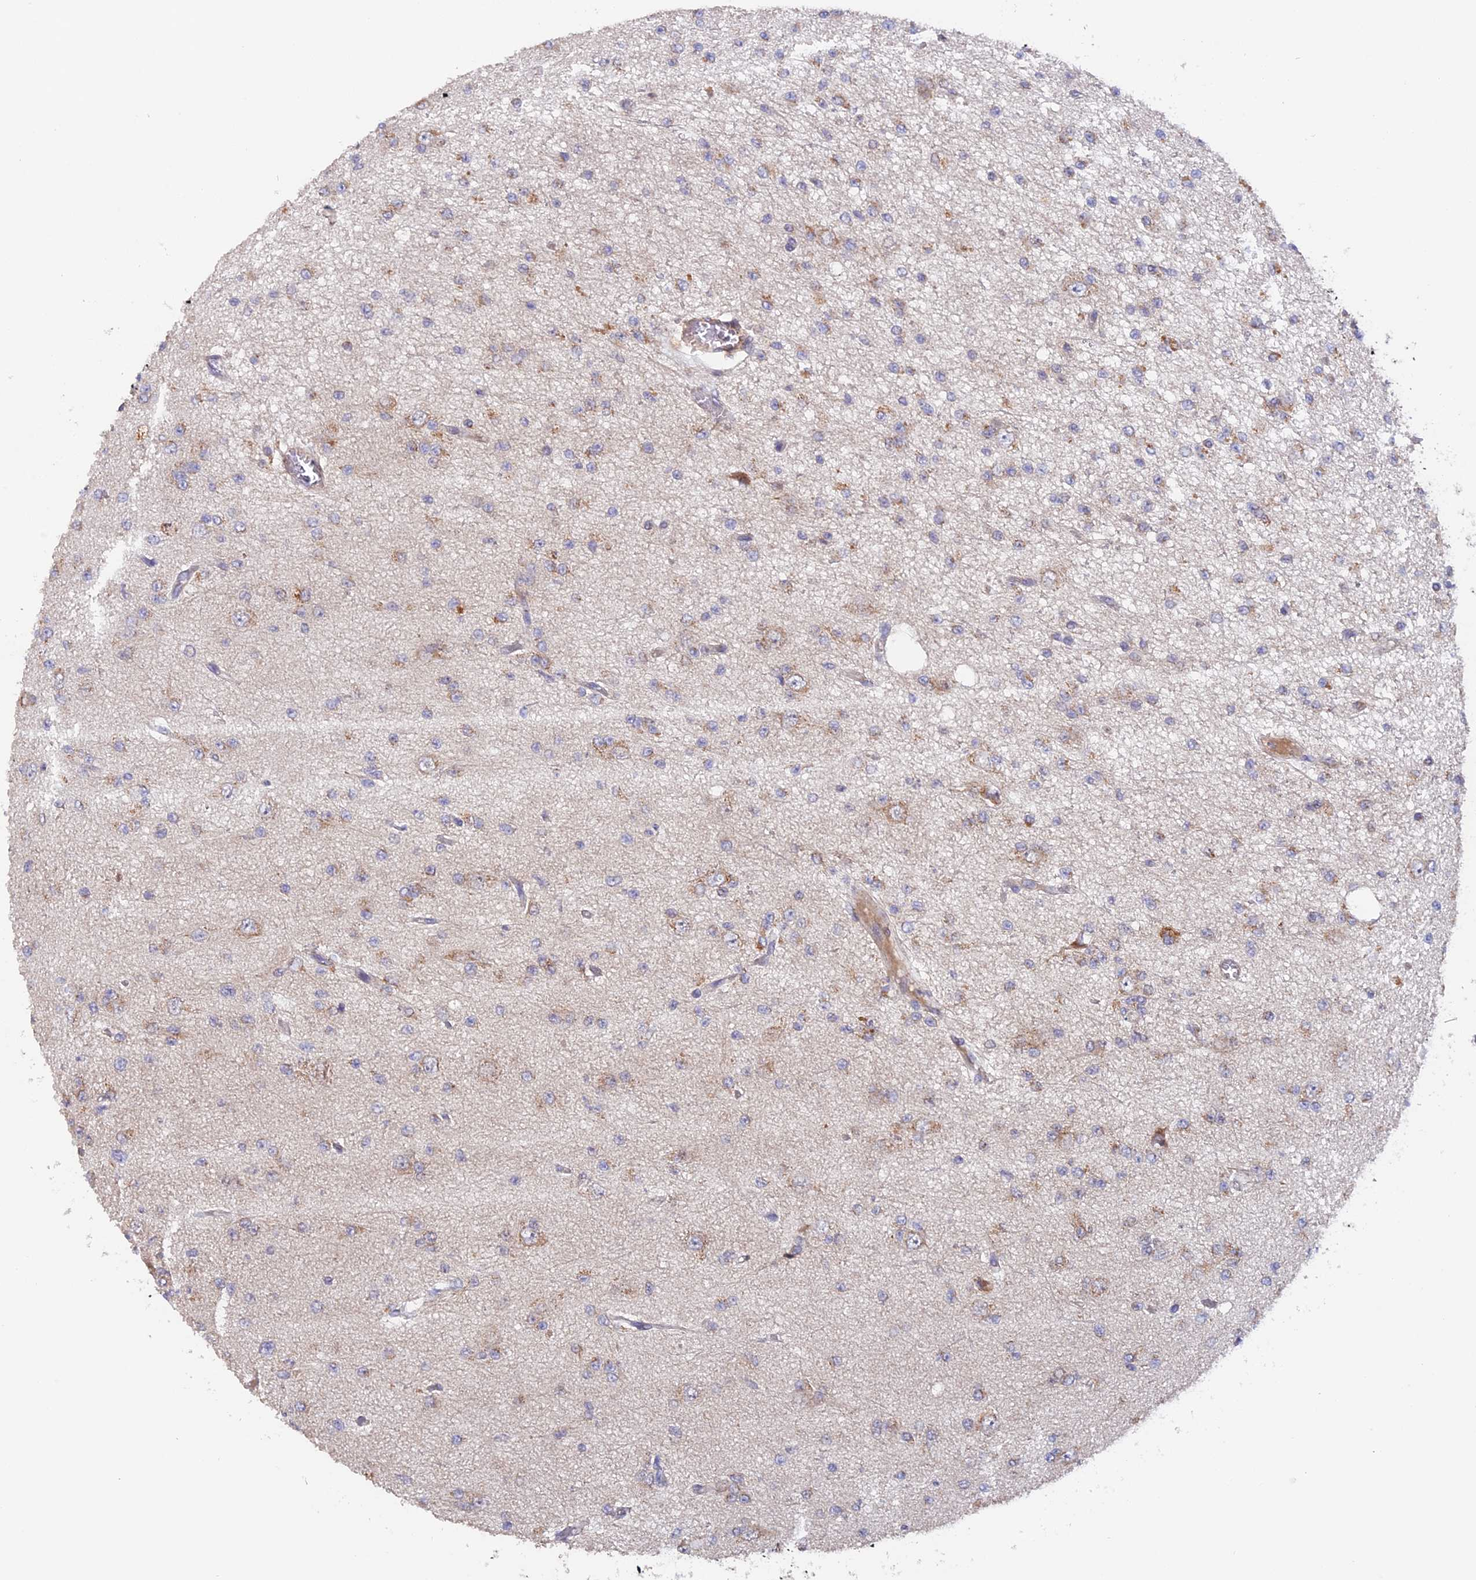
{"staining": {"intensity": "weak", "quantity": "<25%", "location": "cytoplasmic/membranous"}, "tissue": "glioma", "cell_type": "Tumor cells", "image_type": "cancer", "snomed": [{"axis": "morphology", "description": "Glioma, malignant, Low grade"}, {"axis": "topography", "description": "Brain"}], "caption": "This is an immunohistochemistry (IHC) photomicrograph of human malignant glioma (low-grade). There is no staining in tumor cells.", "gene": "TANGO6", "patient": {"sex": "male", "age": 38}}